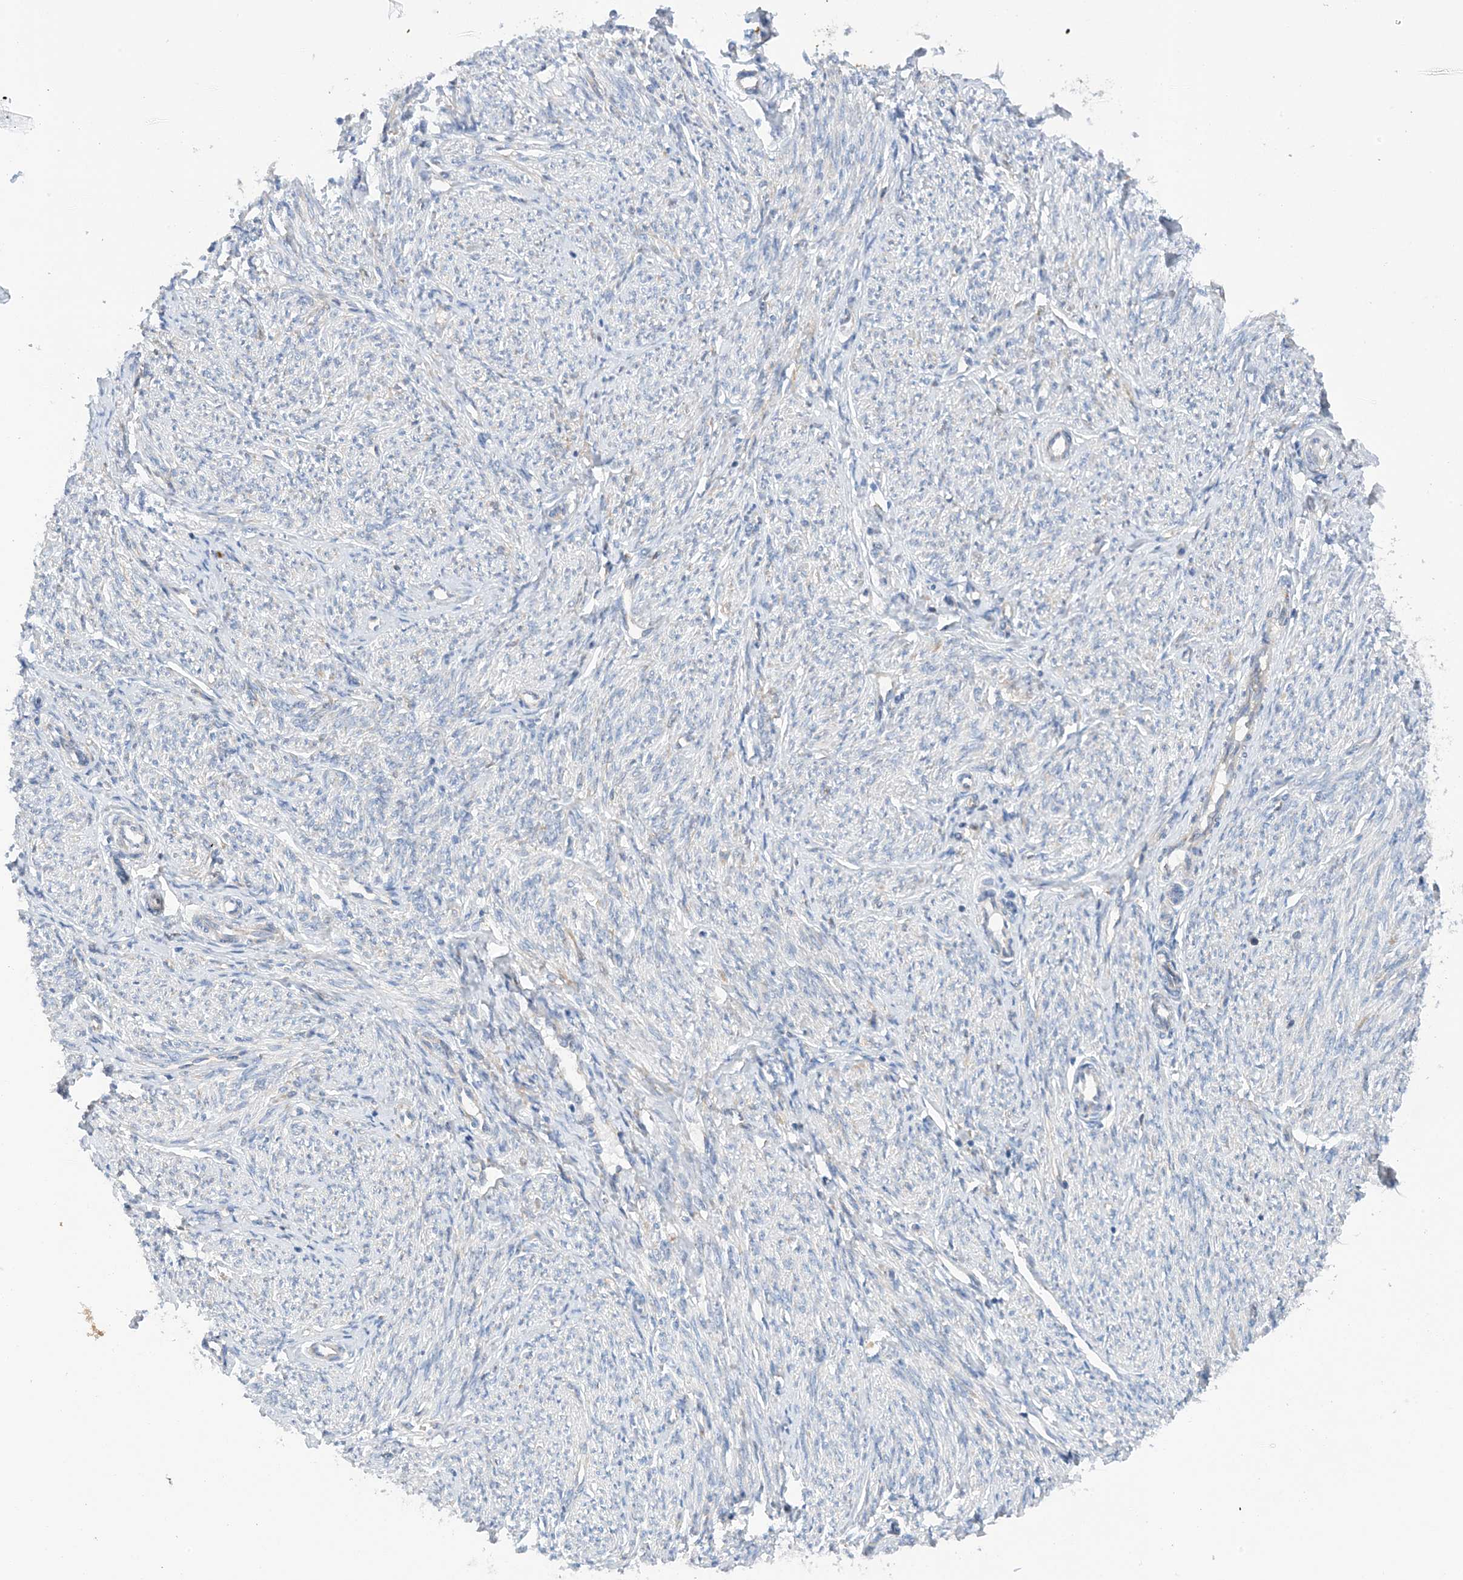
{"staining": {"intensity": "negative", "quantity": "none", "location": "none"}, "tissue": "endometrium", "cell_type": "Cells in endometrial stroma", "image_type": "normal", "snomed": [{"axis": "morphology", "description": "Normal tissue, NOS"}, {"axis": "topography", "description": "Endometrium"}], "caption": "Immunohistochemical staining of normal endometrium demonstrates no significant positivity in cells in endometrial stroma.", "gene": "SLC5A11", "patient": {"sex": "female", "age": 72}}